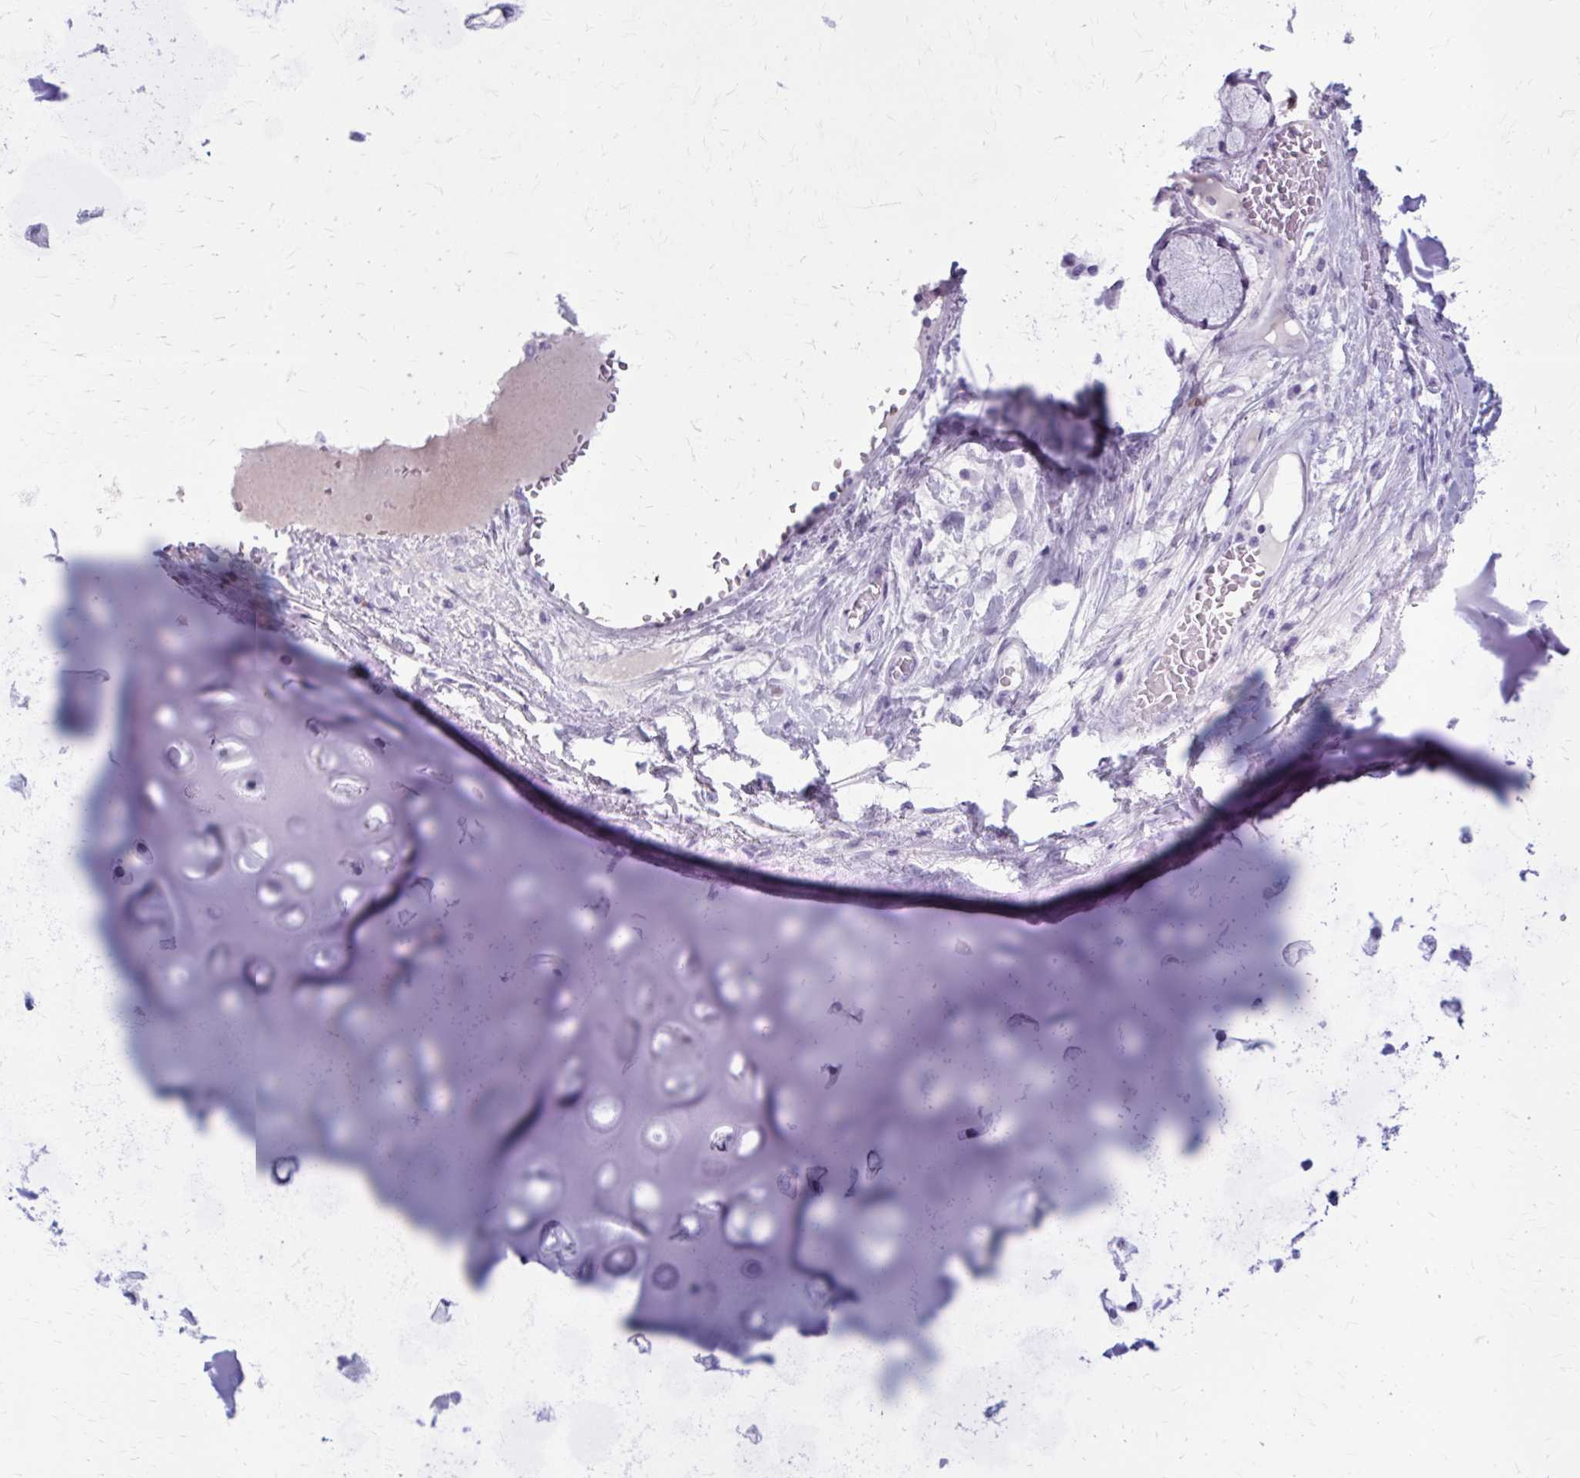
{"staining": {"intensity": "negative", "quantity": "none", "location": "none"}, "tissue": "adipose tissue", "cell_type": "Adipocytes", "image_type": "normal", "snomed": [{"axis": "morphology", "description": "Normal tissue, NOS"}, {"axis": "topography", "description": "Lymph node"}, {"axis": "topography", "description": "Bronchus"}], "caption": "DAB immunohistochemical staining of unremarkable human adipose tissue reveals no significant positivity in adipocytes.", "gene": "ZDHHC7", "patient": {"sex": "male", "age": 56}}